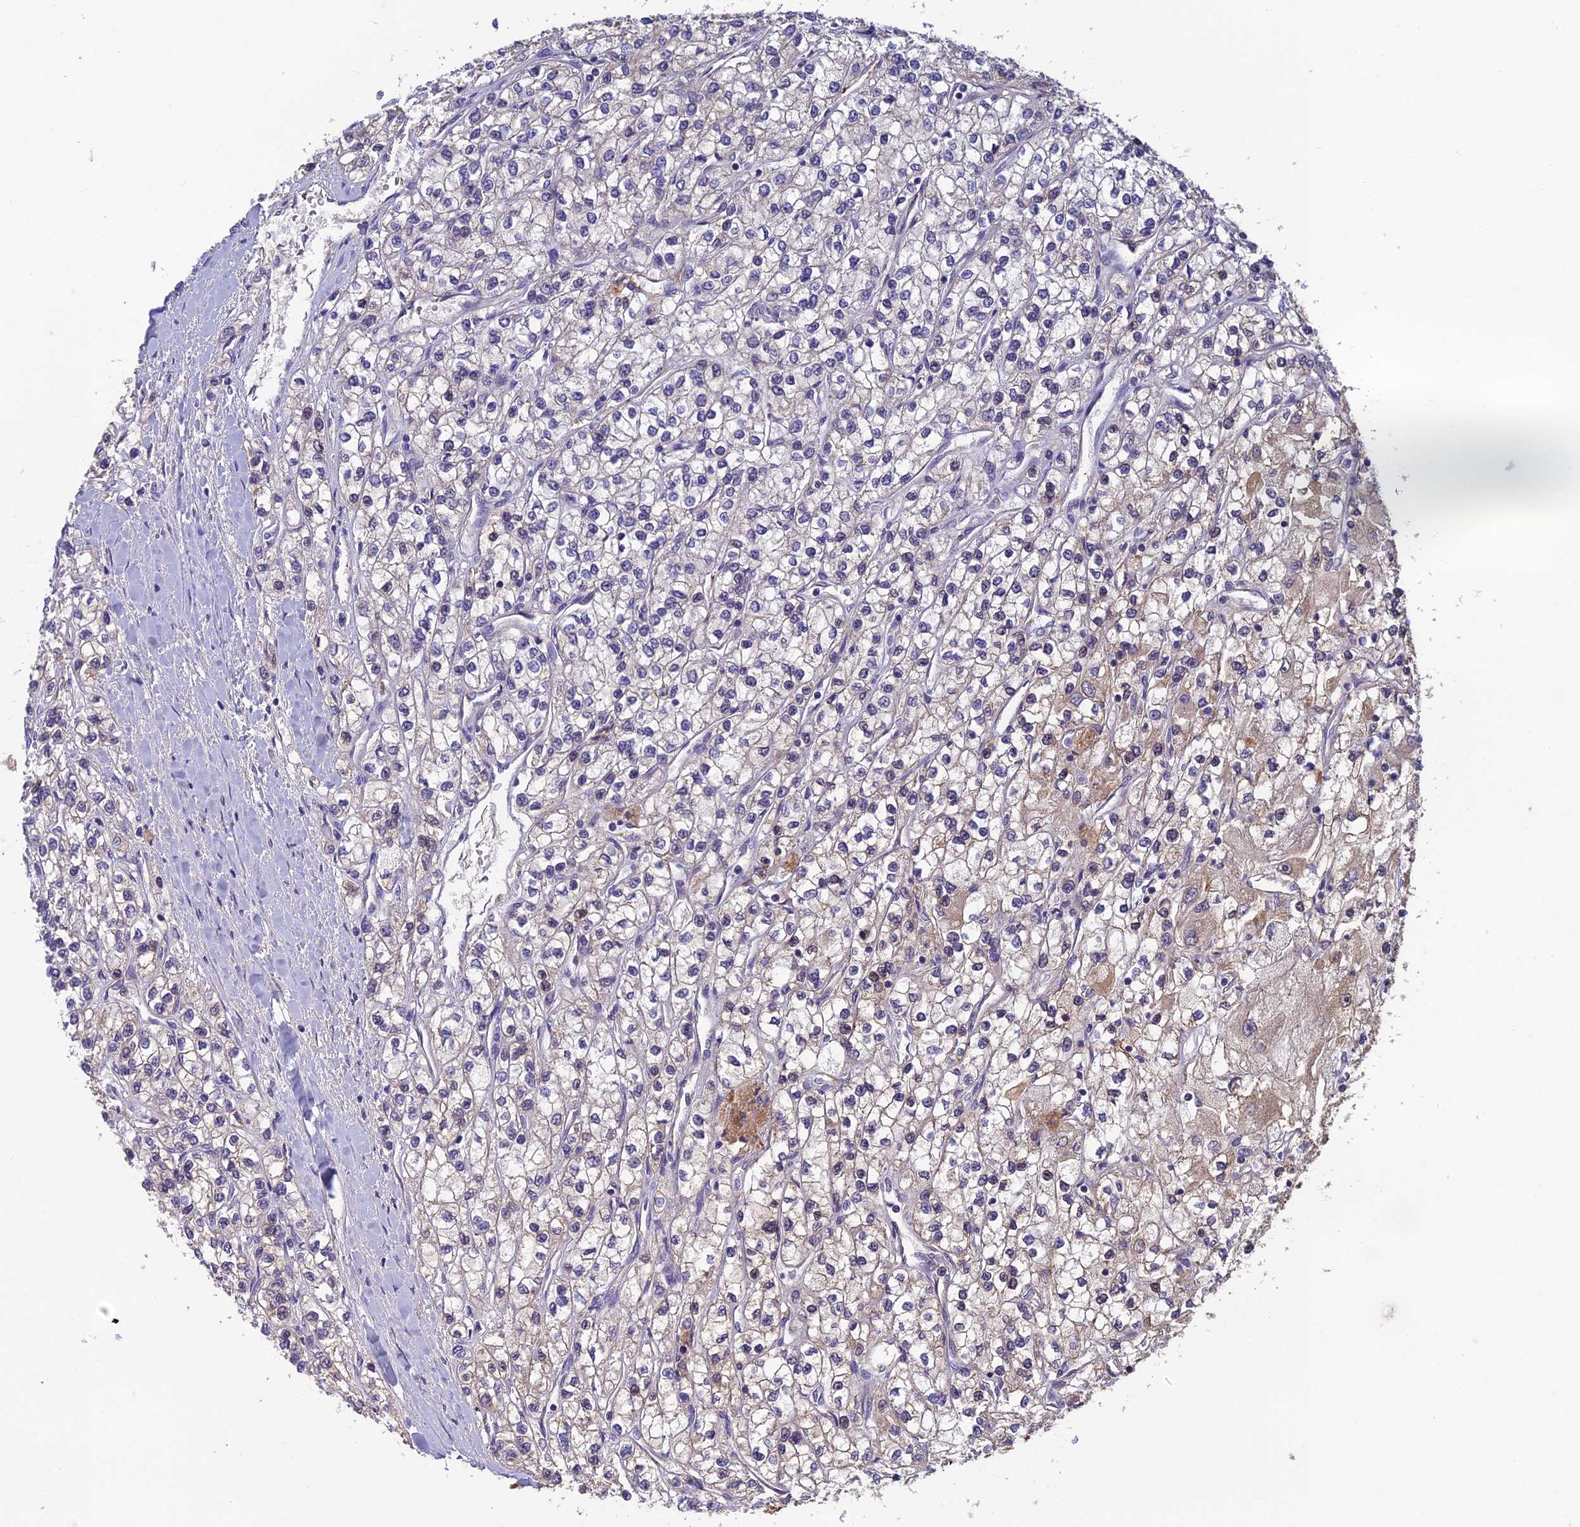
{"staining": {"intensity": "weak", "quantity": "<25%", "location": "cytoplasmic/membranous"}, "tissue": "renal cancer", "cell_type": "Tumor cells", "image_type": "cancer", "snomed": [{"axis": "morphology", "description": "Adenocarcinoma, NOS"}, {"axis": "topography", "description": "Kidney"}], "caption": "This photomicrograph is of renal cancer stained with immunohistochemistry to label a protein in brown with the nuclei are counter-stained blue. There is no expression in tumor cells.", "gene": "HECA", "patient": {"sex": "male", "age": 80}}